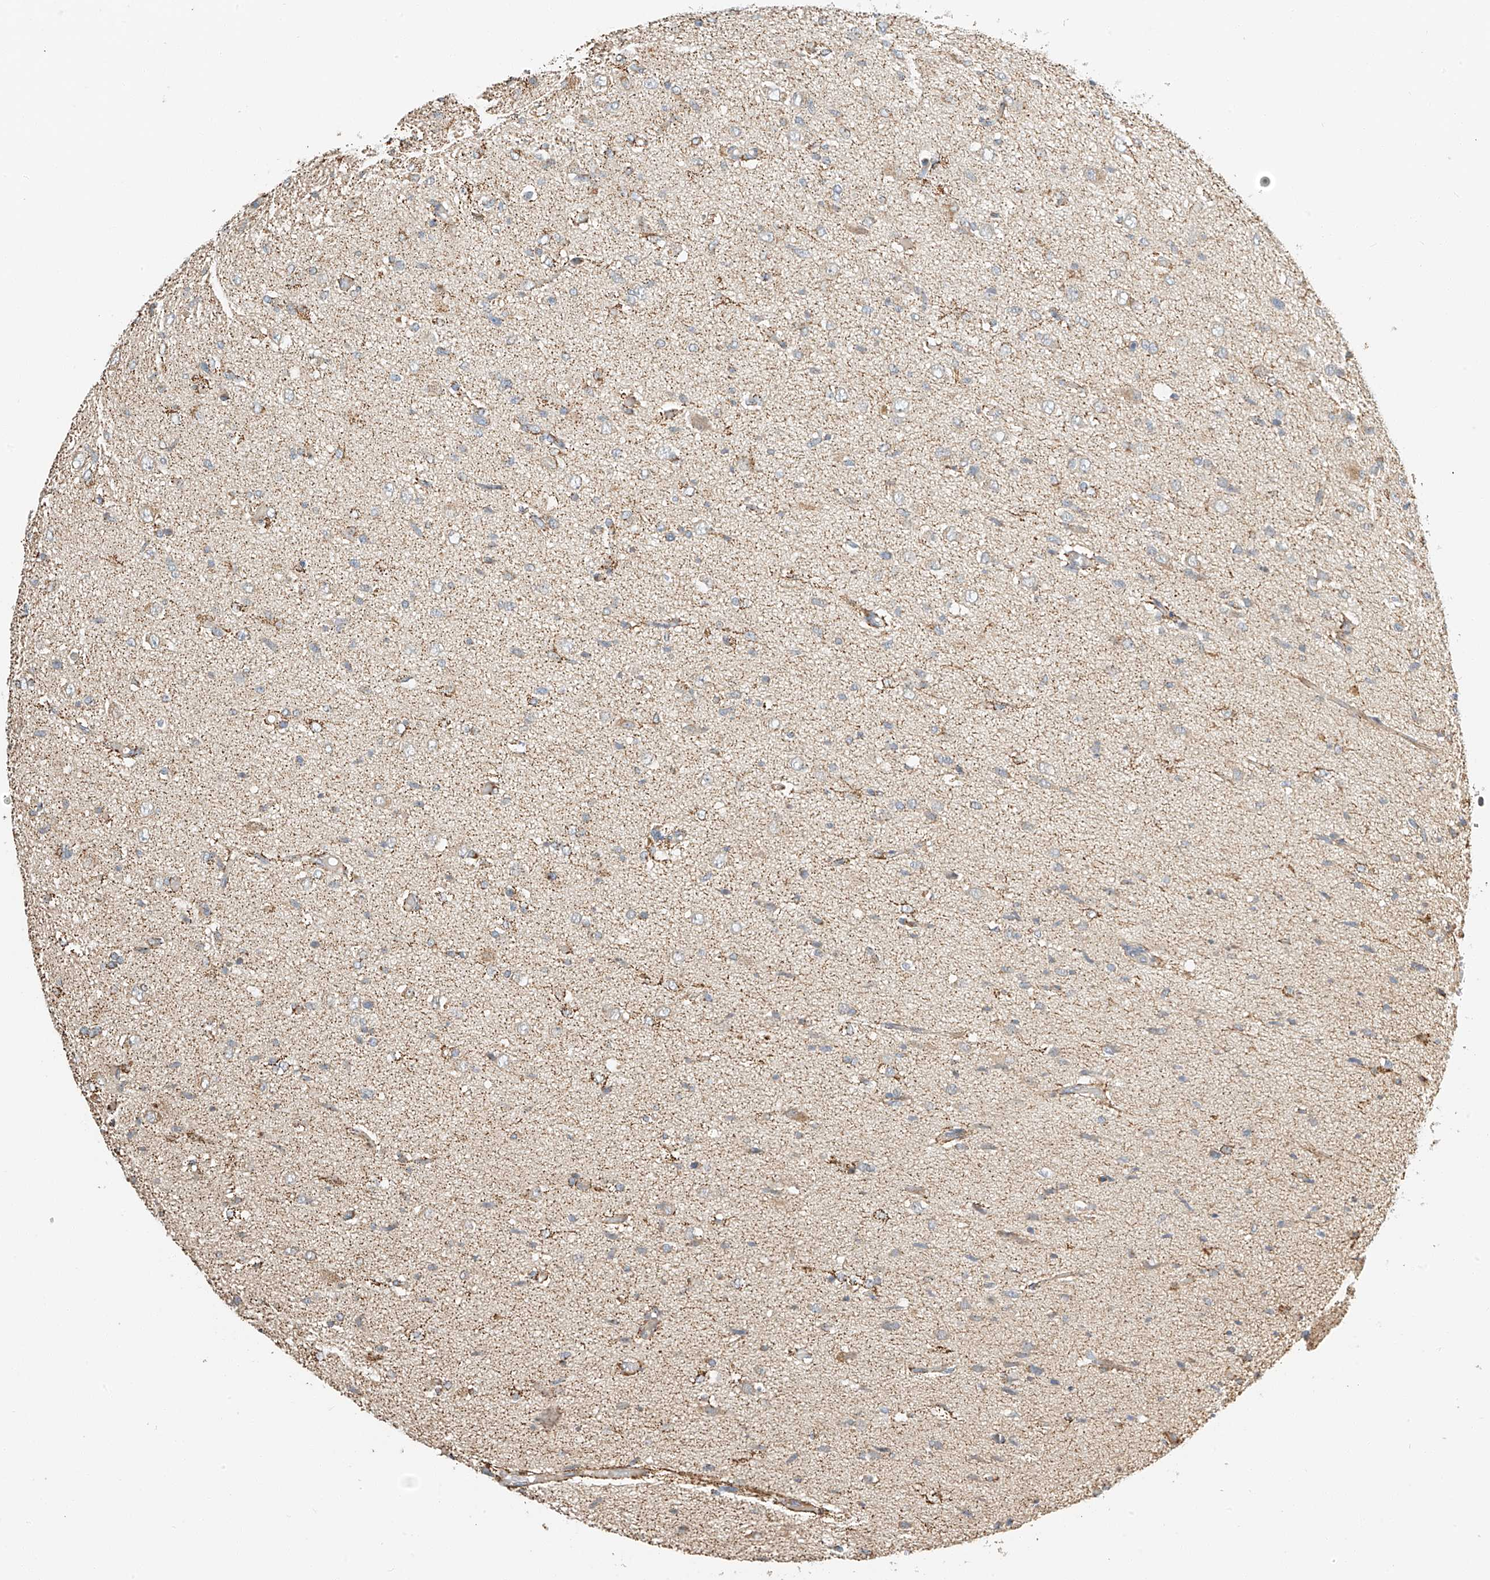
{"staining": {"intensity": "weak", "quantity": "25%-75%", "location": "cytoplasmic/membranous"}, "tissue": "glioma", "cell_type": "Tumor cells", "image_type": "cancer", "snomed": [{"axis": "morphology", "description": "Glioma, malignant, High grade"}, {"axis": "topography", "description": "Brain"}], "caption": "Human high-grade glioma (malignant) stained for a protein (brown) displays weak cytoplasmic/membranous positive expression in about 25%-75% of tumor cells.", "gene": "YIPF7", "patient": {"sex": "female", "age": 59}}